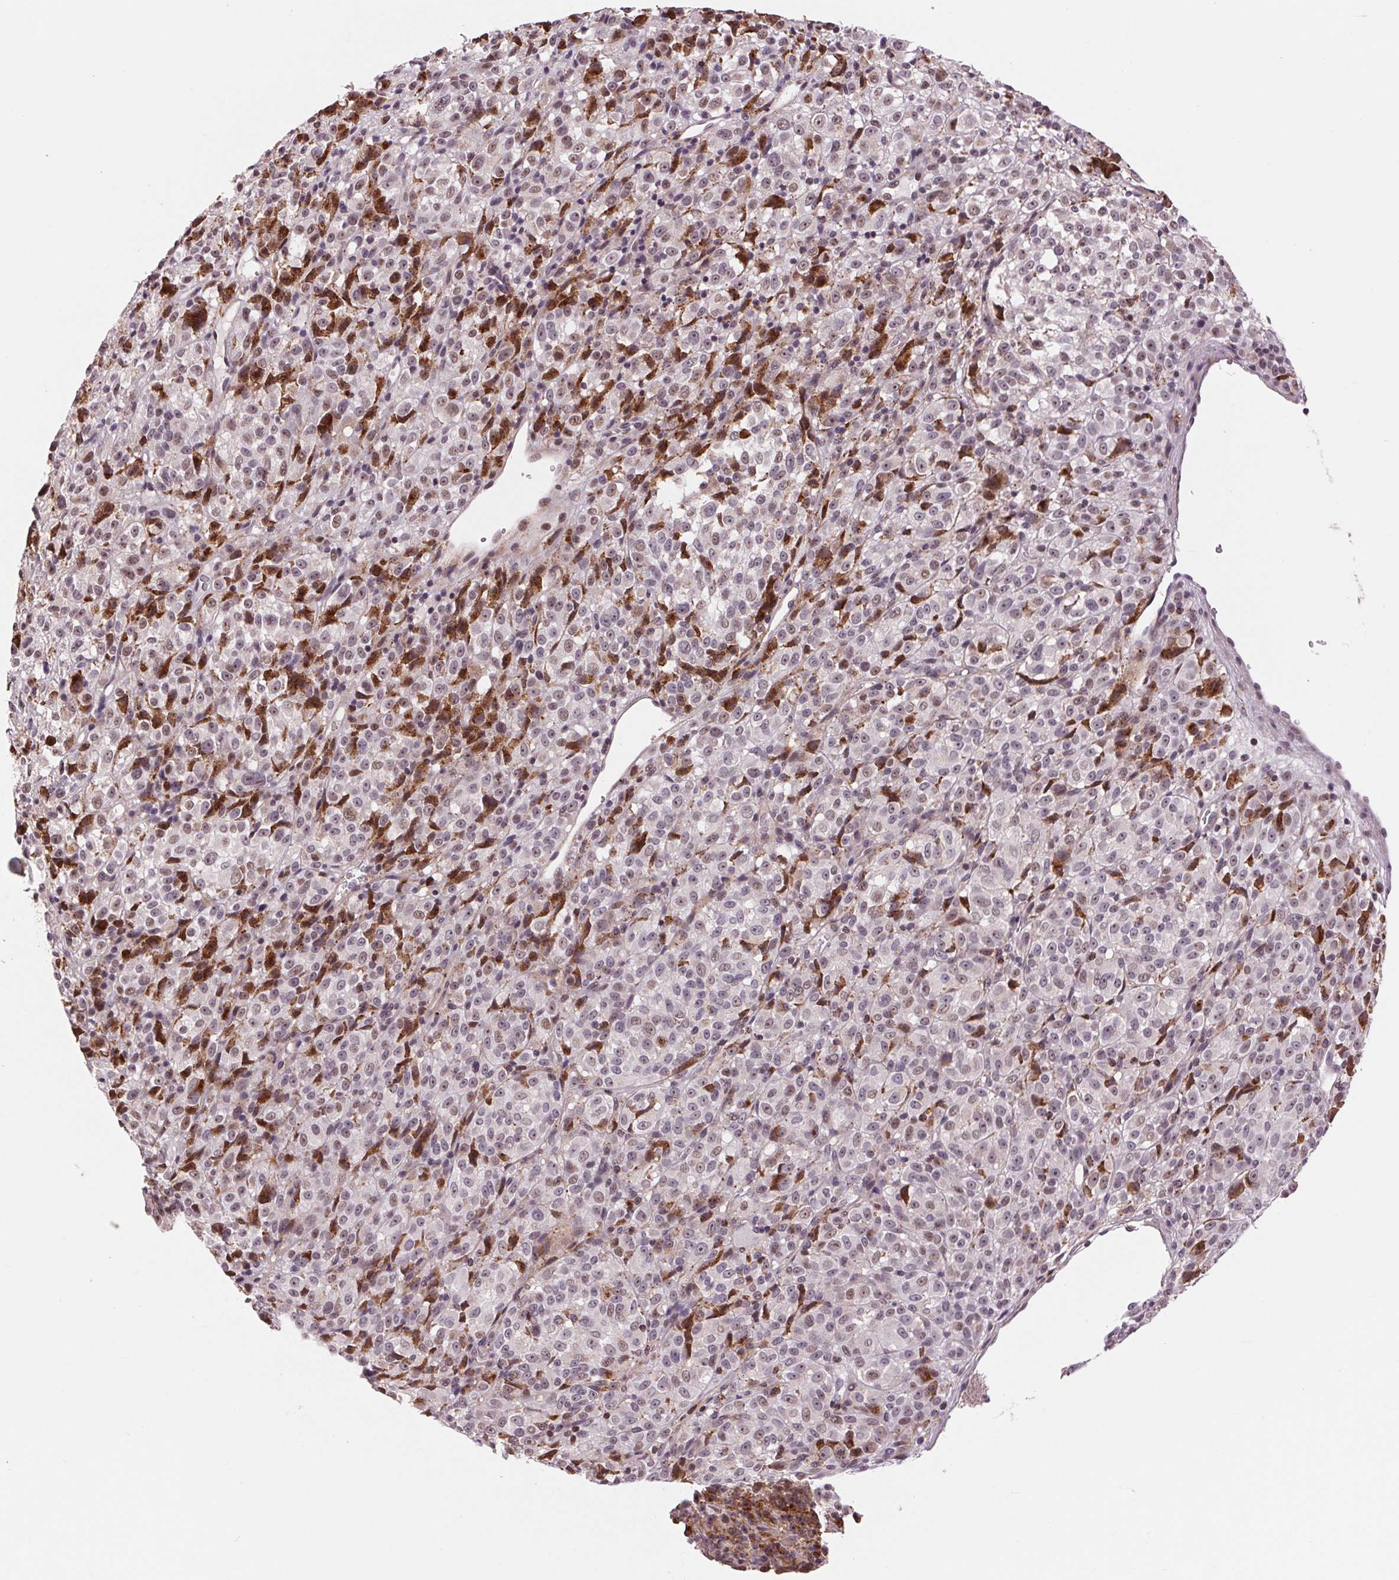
{"staining": {"intensity": "weak", "quantity": "<25%", "location": "cytoplasmic/membranous"}, "tissue": "melanoma", "cell_type": "Tumor cells", "image_type": "cancer", "snomed": [{"axis": "morphology", "description": "Malignant melanoma, Metastatic site"}, {"axis": "topography", "description": "Brain"}], "caption": "This is a image of IHC staining of melanoma, which shows no positivity in tumor cells.", "gene": "CHMP4B", "patient": {"sex": "female", "age": 56}}